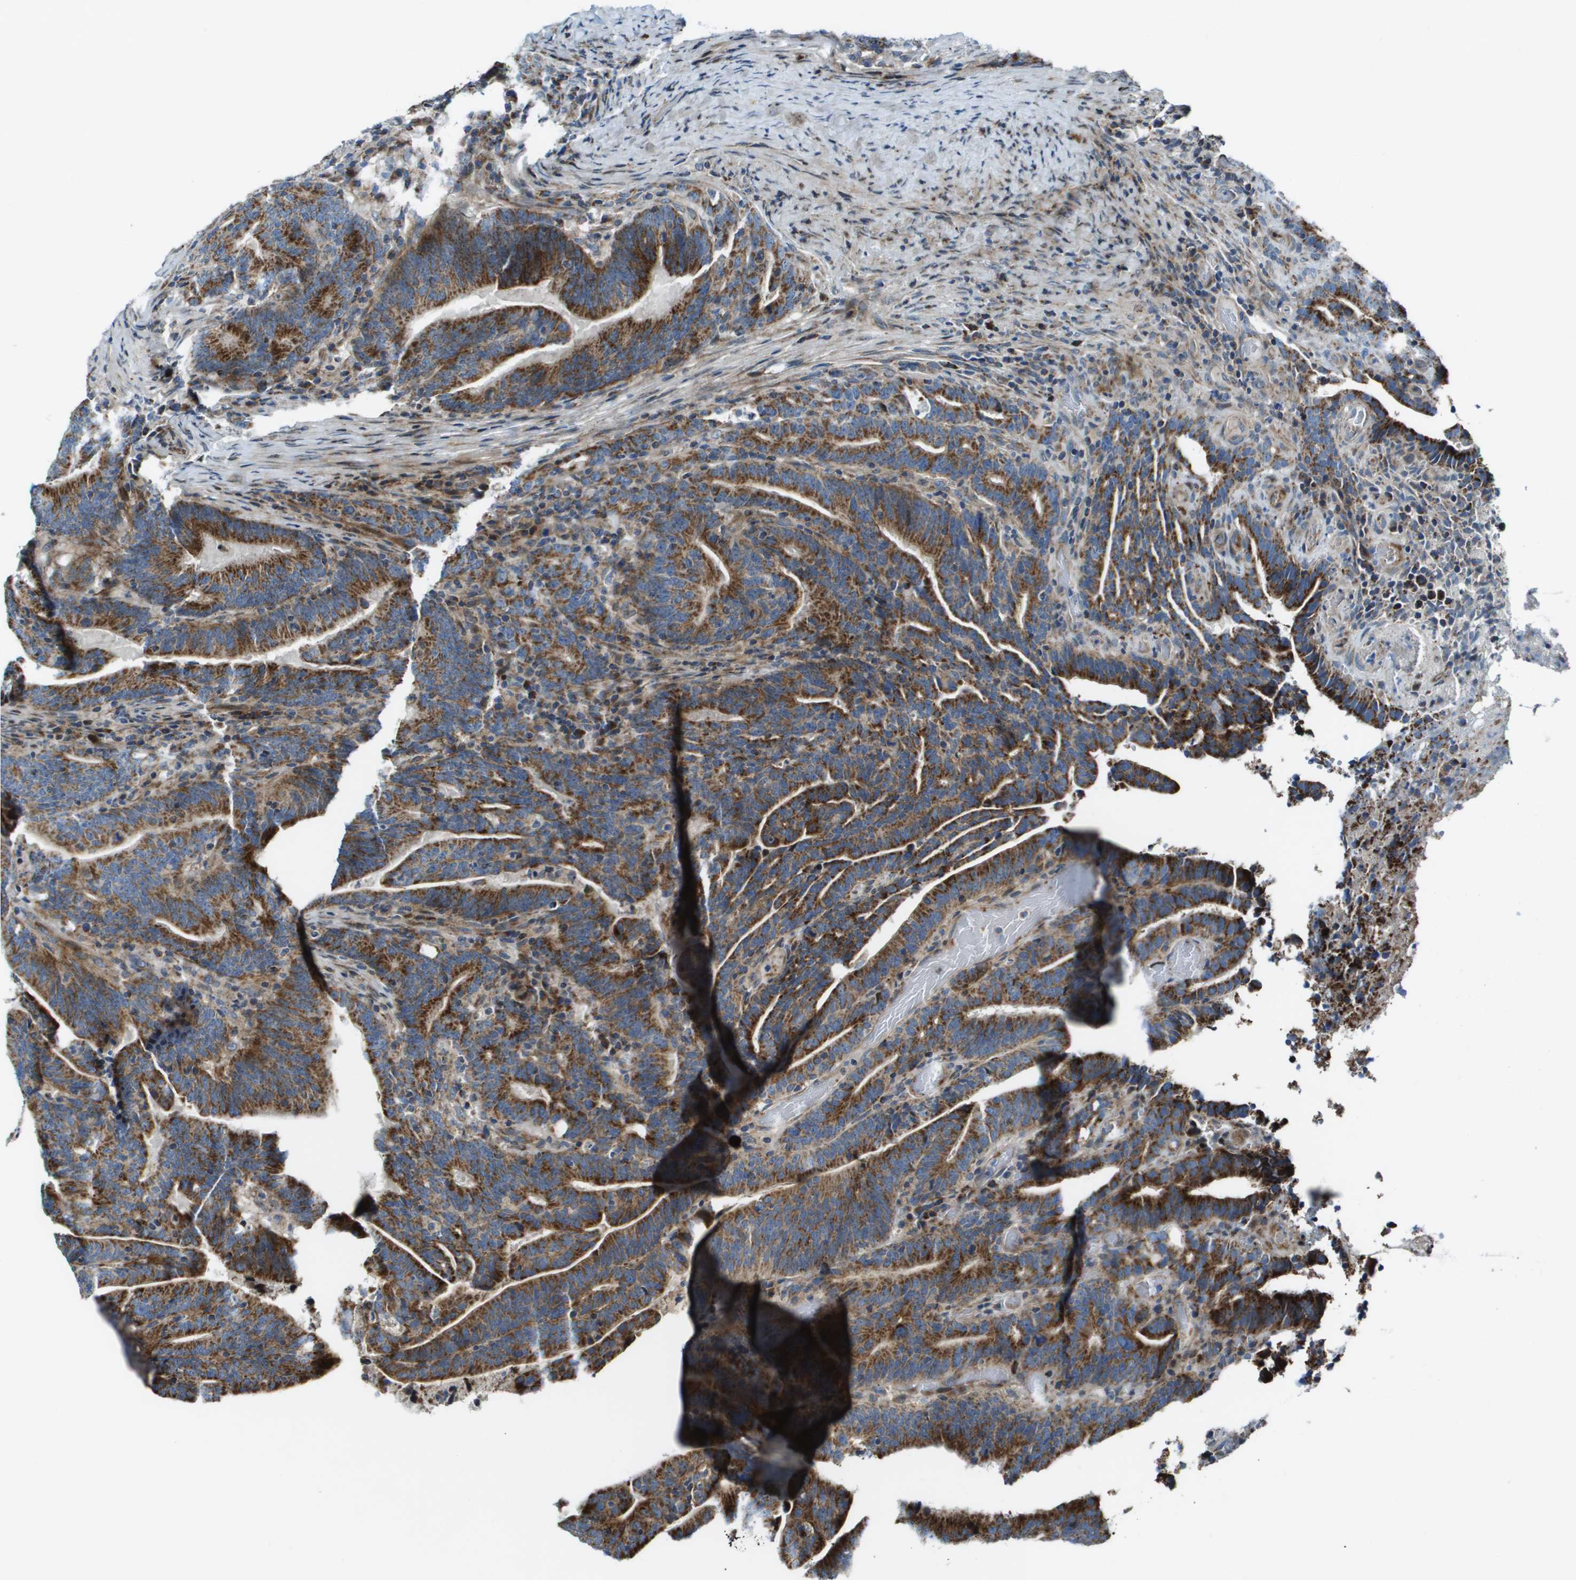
{"staining": {"intensity": "strong", "quantity": ">75%", "location": "cytoplasmic/membranous"}, "tissue": "colorectal cancer", "cell_type": "Tumor cells", "image_type": "cancer", "snomed": [{"axis": "morphology", "description": "Adenocarcinoma, NOS"}, {"axis": "topography", "description": "Colon"}], "caption": "A brown stain highlights strong cytoplasmic/membranous expression of a protein in colorectal adenocarcinoma tumor cells. (brown staining indicates protein expression, while blue staining denotes nuclei).", "gene": "MGAT3", "patient": {"sex": "female", "age": 66}}